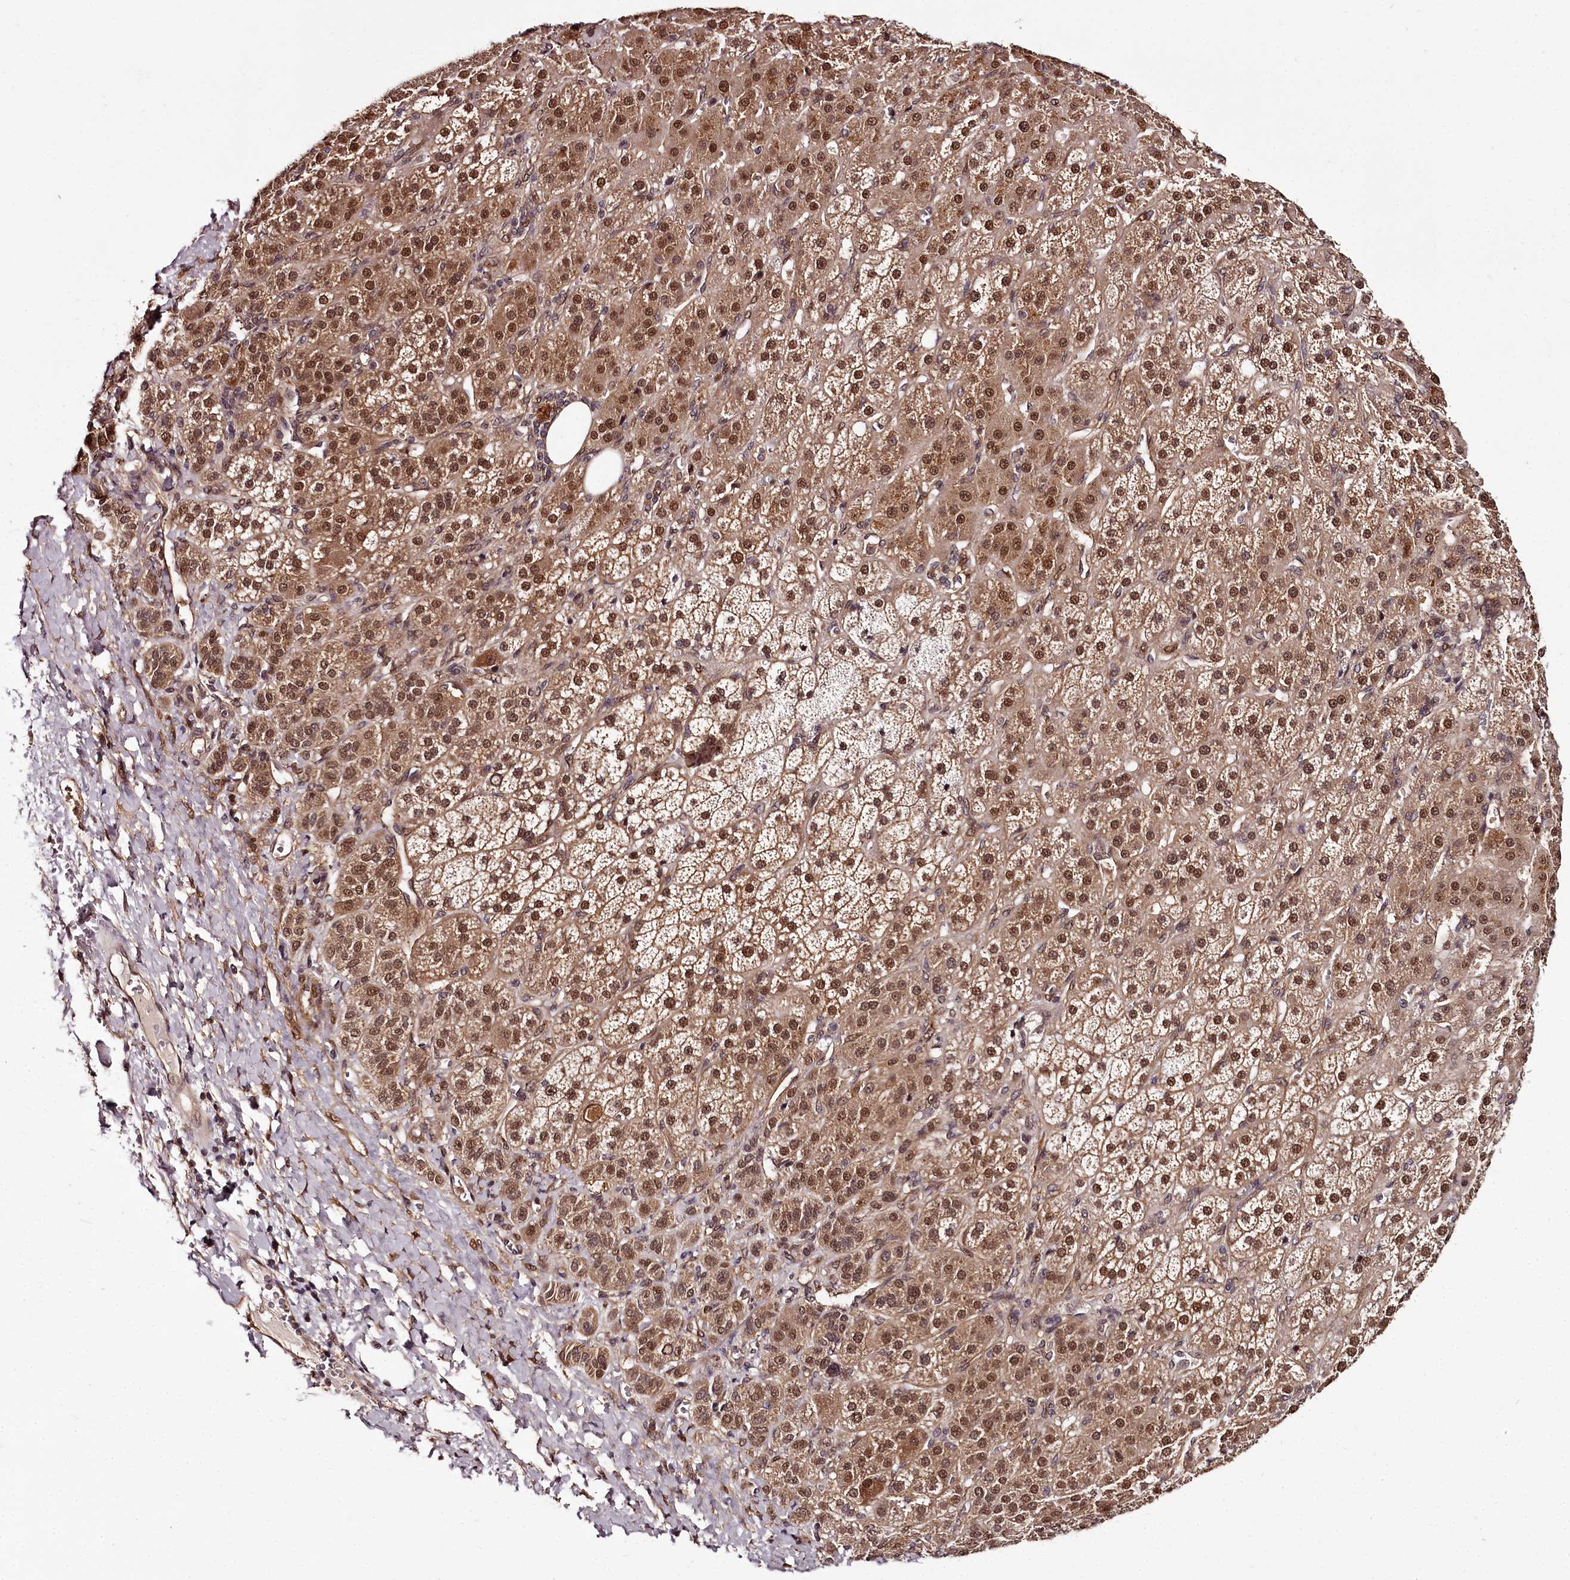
{"staining": {"intensity": "moderate", "quantity": ">75%", "location": "cytoplasmic/membranous,nuclear"}, "tissue": "adrenal gland", "cell_type": "Glandular cells", "image_type": "normal", "snomed": [{"axis": "morphology", "description": "Normal tissue, NOS"}, {"axis": "topography", "description": "Adrenal gland"}], "caption": "About >75% of glandular cells in benign human adrenal gland exhibit moderate cytoplasmic/membranous,nuclear protein expression as visualized by brown immunohistochemical staining.", "gene": "MAML3", "patient": {"sex": "female", "age": 57}}